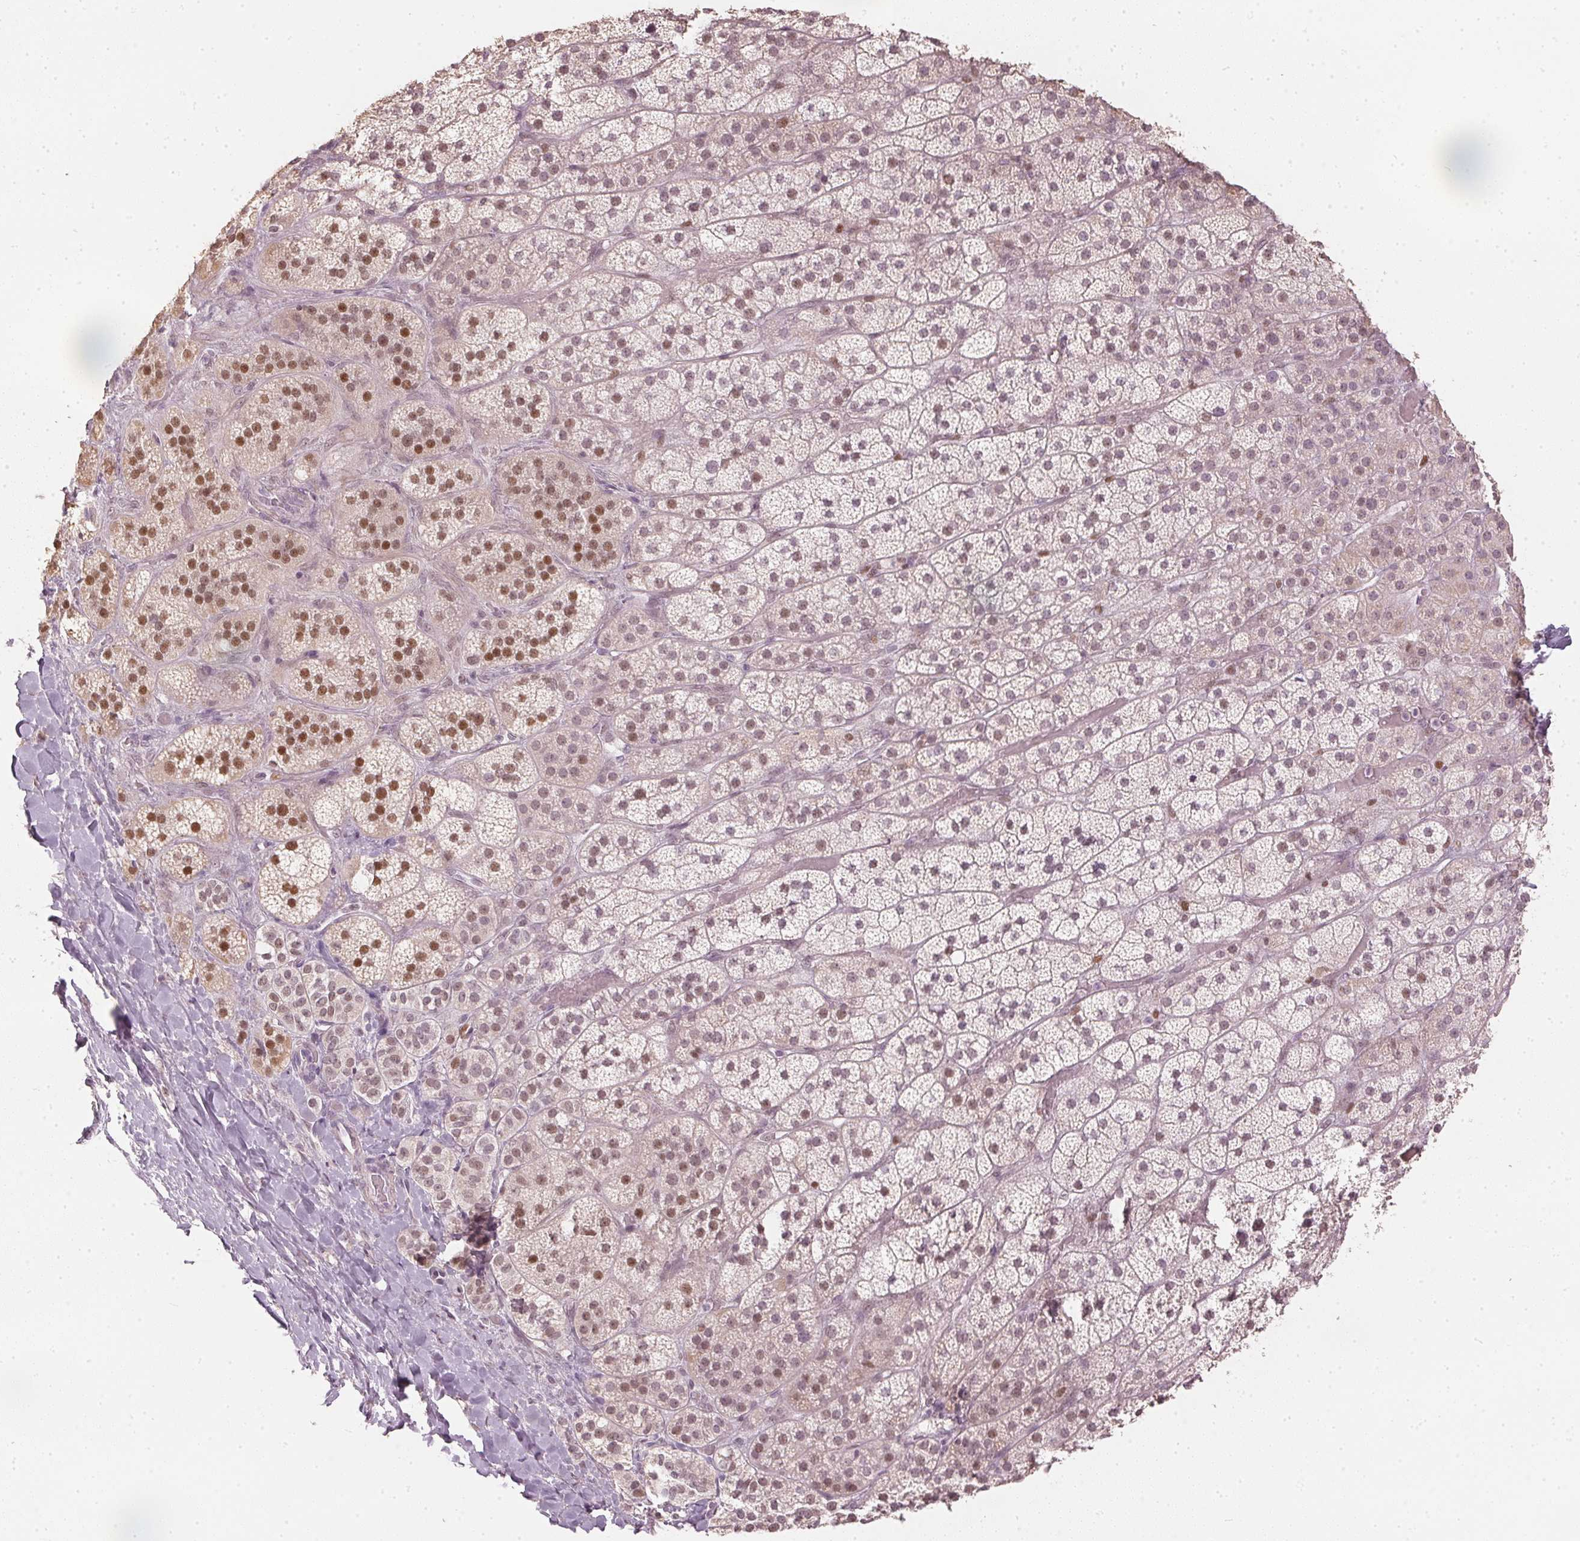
{"staining": {"intensity": "moderate", "quantity": "25%-75%", "location": "nuclear"}, "tissue": "adrenal gland", "cell_type": "Glandular cells", "image_type": "normal", "snomed": [{"axis": "morphology", "description": "Normal tissue, NOS"}, {"axis": "topography", "description": "Adrenal gland"}], "caption": "Immunohistochemical staining of normal adrenal gland shows medium levels of moderate nuclear expression in approximately 25%-75% of glandular cells. The staining was performed using DAB to visualize the protein expression in brown, while the nuclei were stained in blue with hematoxylin (Magnification: 20x).", "gene": "ENSG00000267001", "patient": {"sex": "male", "age": 57}}